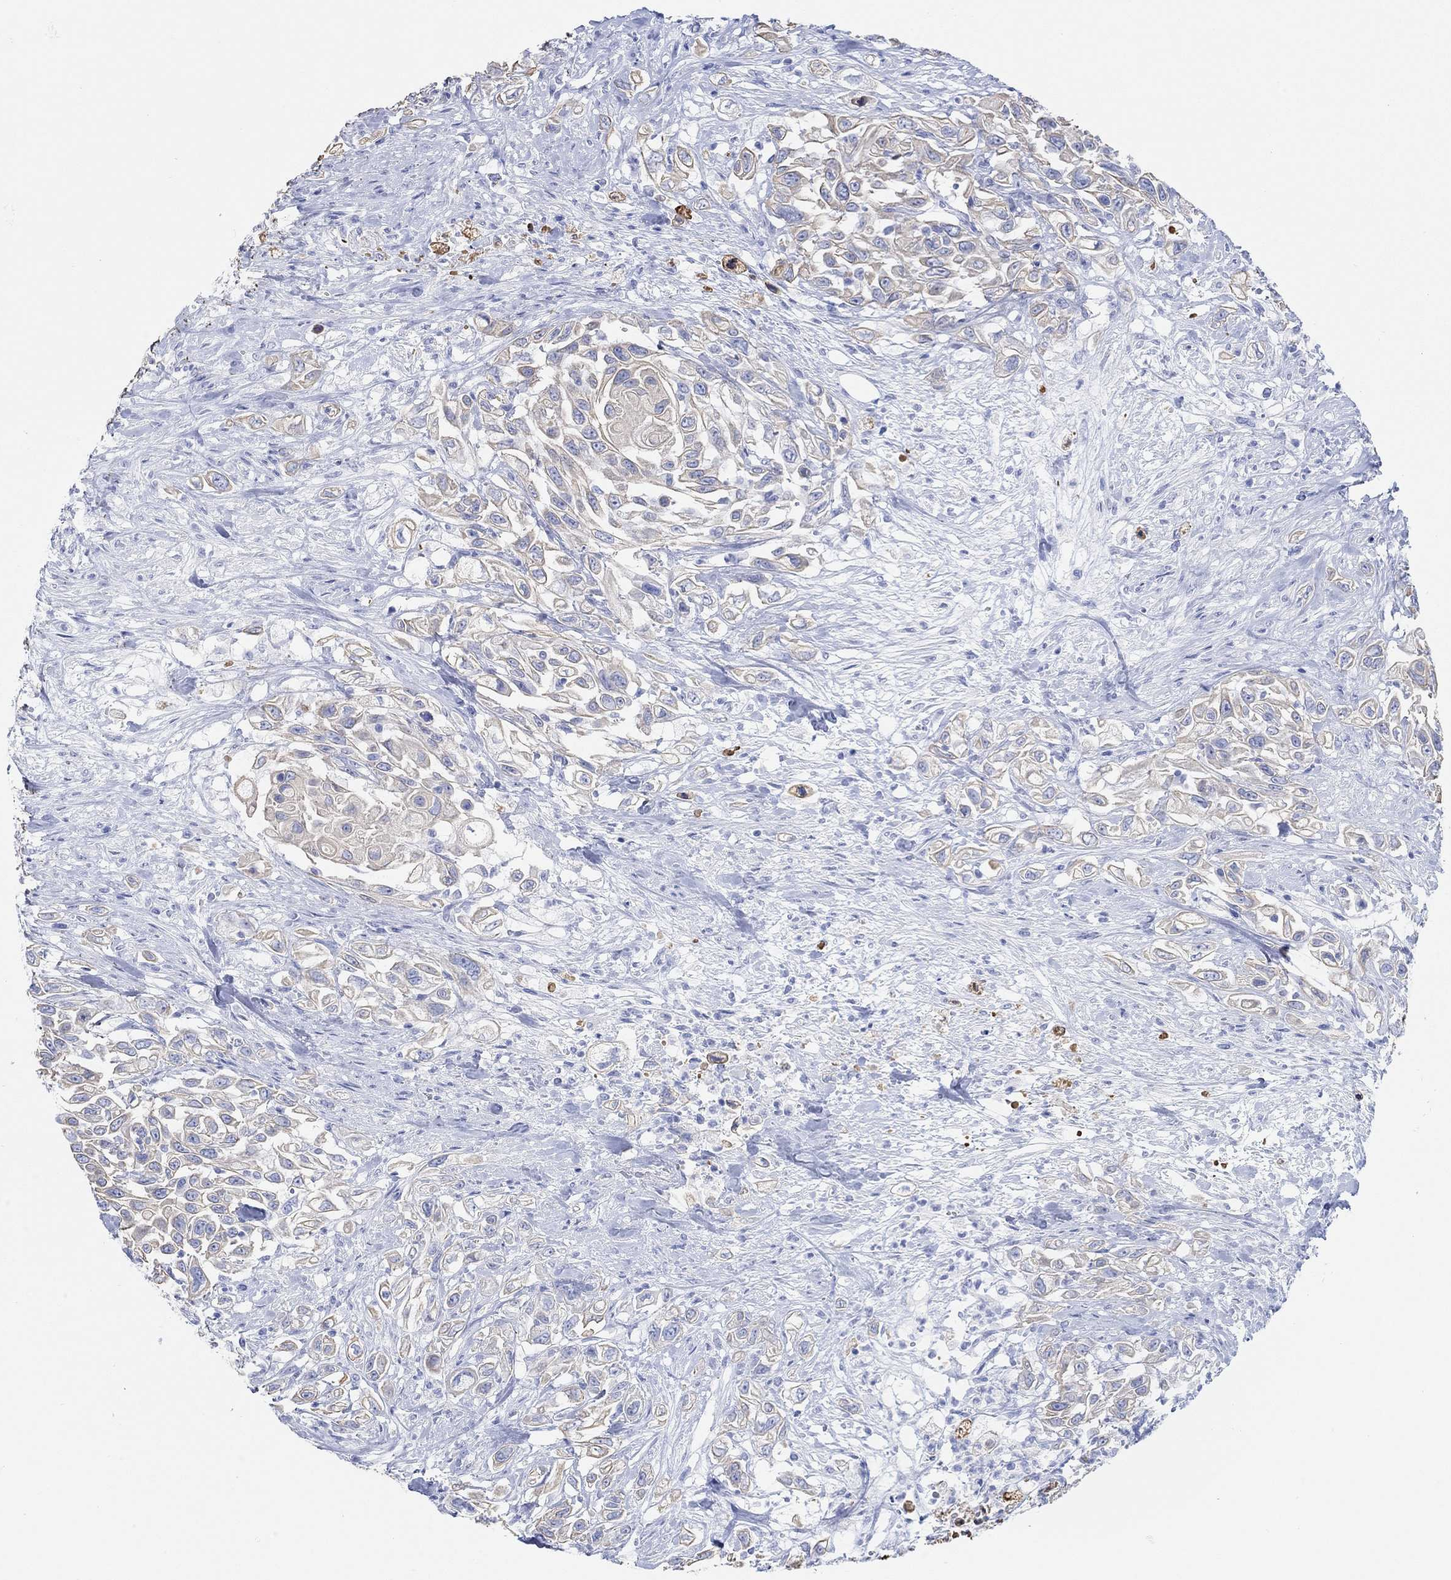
{"staining": {"intensity": "weak", "quantity": "25%-75%", "location": "cytoplasmic/membranous"}, "tissue": "urothelial cancer", "cell_type": "Tumor cells", "image_type": "cancer", "snomed": [{"axis": "morphology", "description": "Urothelial carcinoma, High grade"}, {"axis": "topography", "description": "Urinary bladder"}], "caption": "A brown stain shows weak cytoplasmic/membranous expression of a protein in urothelial carcinoma (high-grade) tumor cells.", "gene": "AK8", "patient": {"sex": "female", "age": 56}}